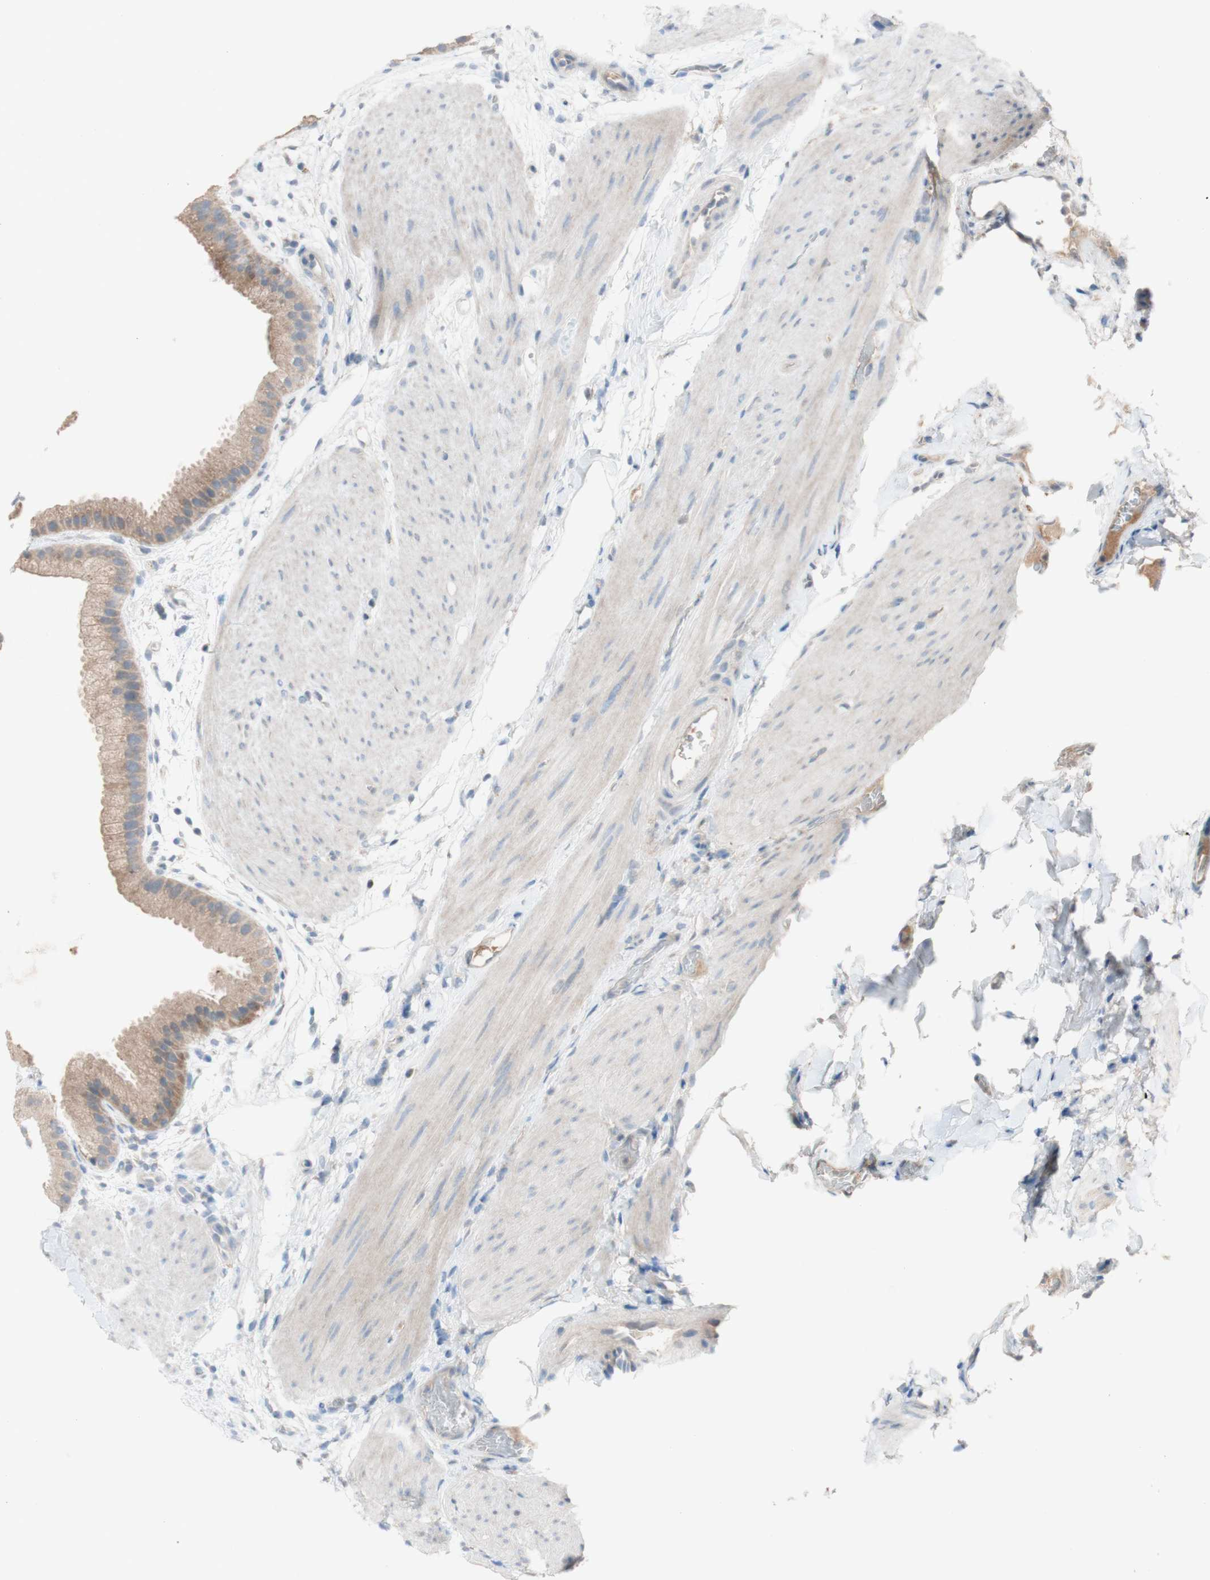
{"staining": {"intensity": "moderate", "quantity": ">75%", "location": "cytoplasmic/membranous"}, "tissue": "gallbladder", "cell_type": "Glandular cells", "image_type": "normal", "snomed": [{"axis": "morphology", "description": "Normal tissue, NOS"}, {"axis": "topography", "description": "Gallbladder"}], "caption": "About >75% of glandular cells in benign human gallbladder show moderate cytoplasmic/membranous protein staining as visualized by brown immunohistochemical staining.", "gene": "PEX2", "patient": {"sex": "female", "age": 64}}